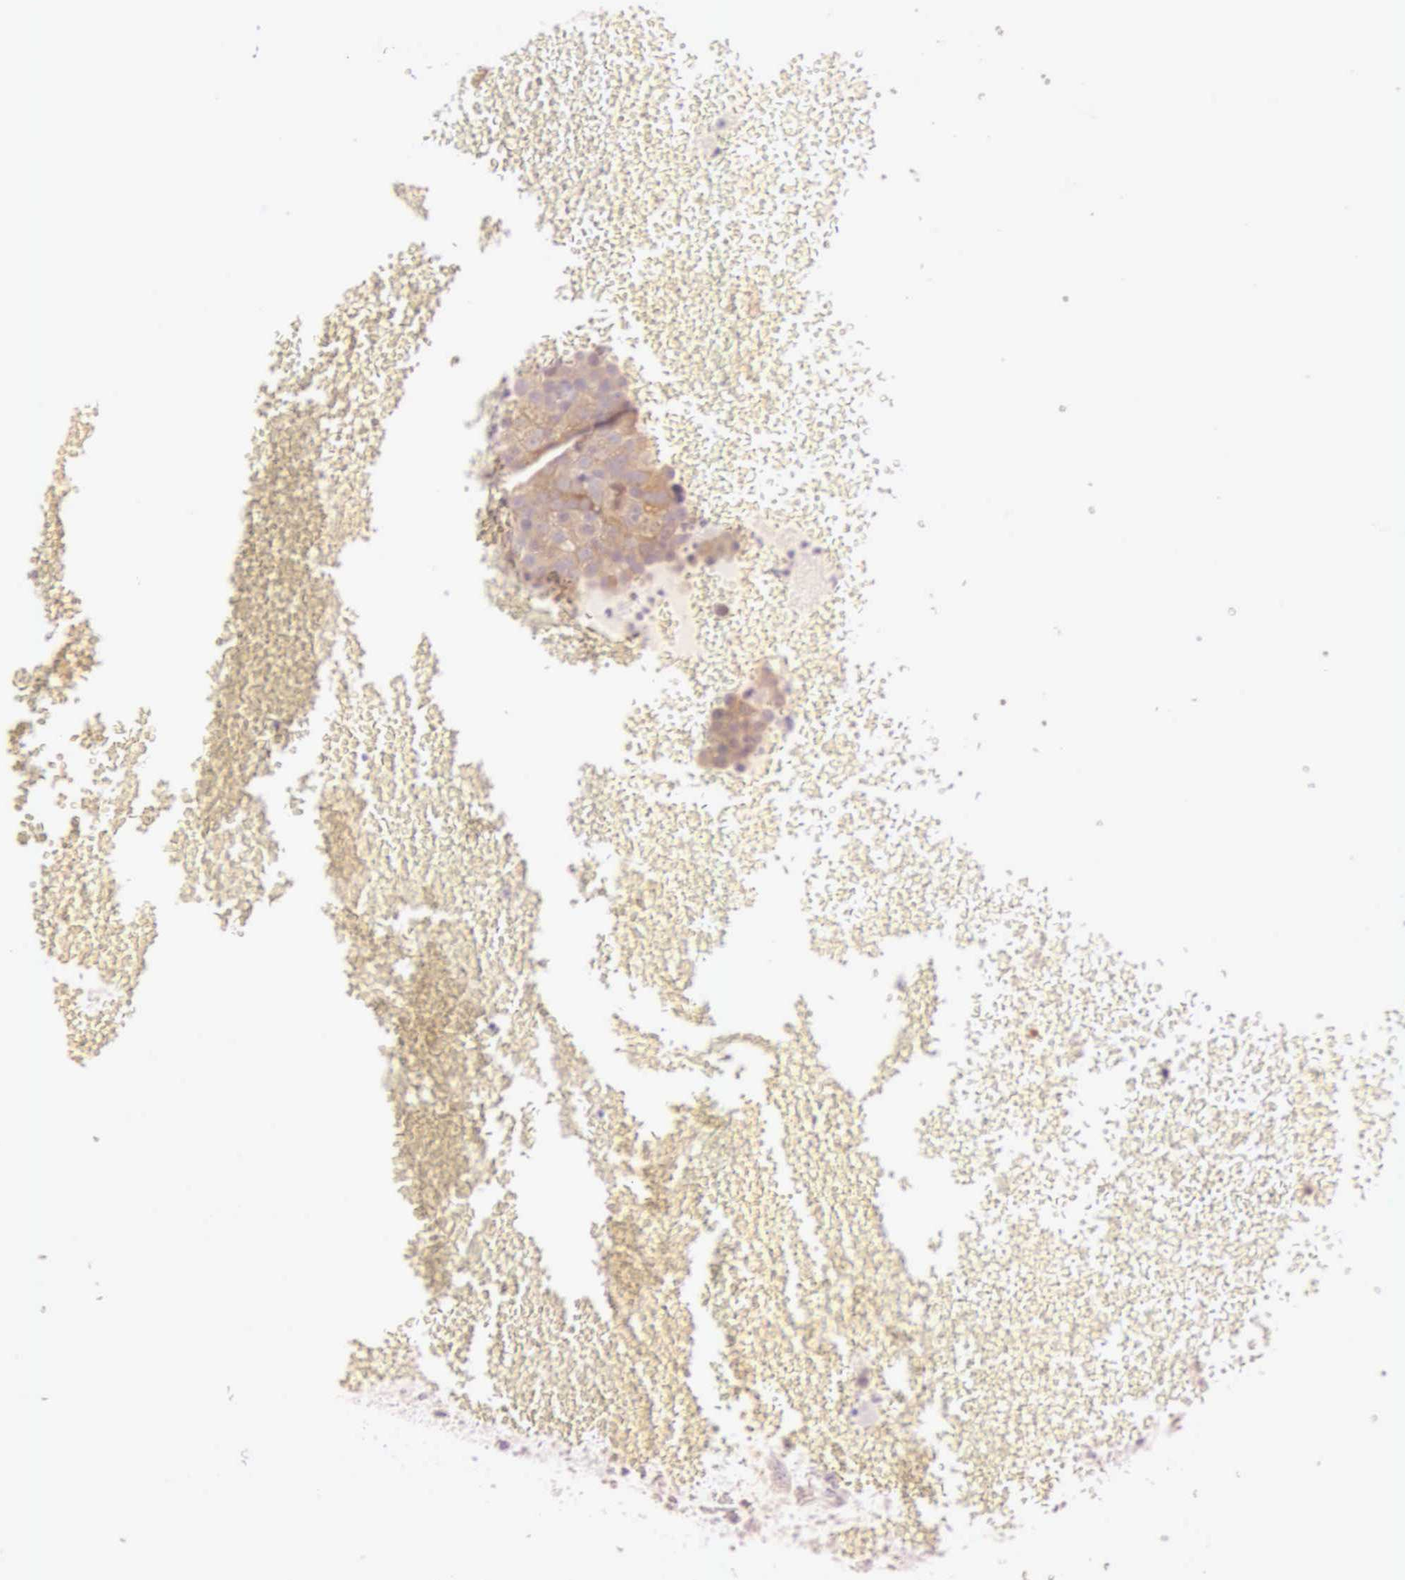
{"staining": {"intensity": "moderate", "quantity": ">75%", "location": "cytoplasmic/membranous"}, "tissue": "testis cancer", "cell_type": "Tumor cells", "image_type": "cancer", "snomed": [{"axis": "morphology", "description": "Seminoma, NOS"}, {"axis": "topography", "description": "Testis"}], "caption": "Immunohistochemical staining of testis seminoma reveals medium levels of moderate cytoplasmic/membranous positivity in approximately >75% of tumor cells.", "gene": "CEP170B", "patient": {"sex": "male", "age": 71}}